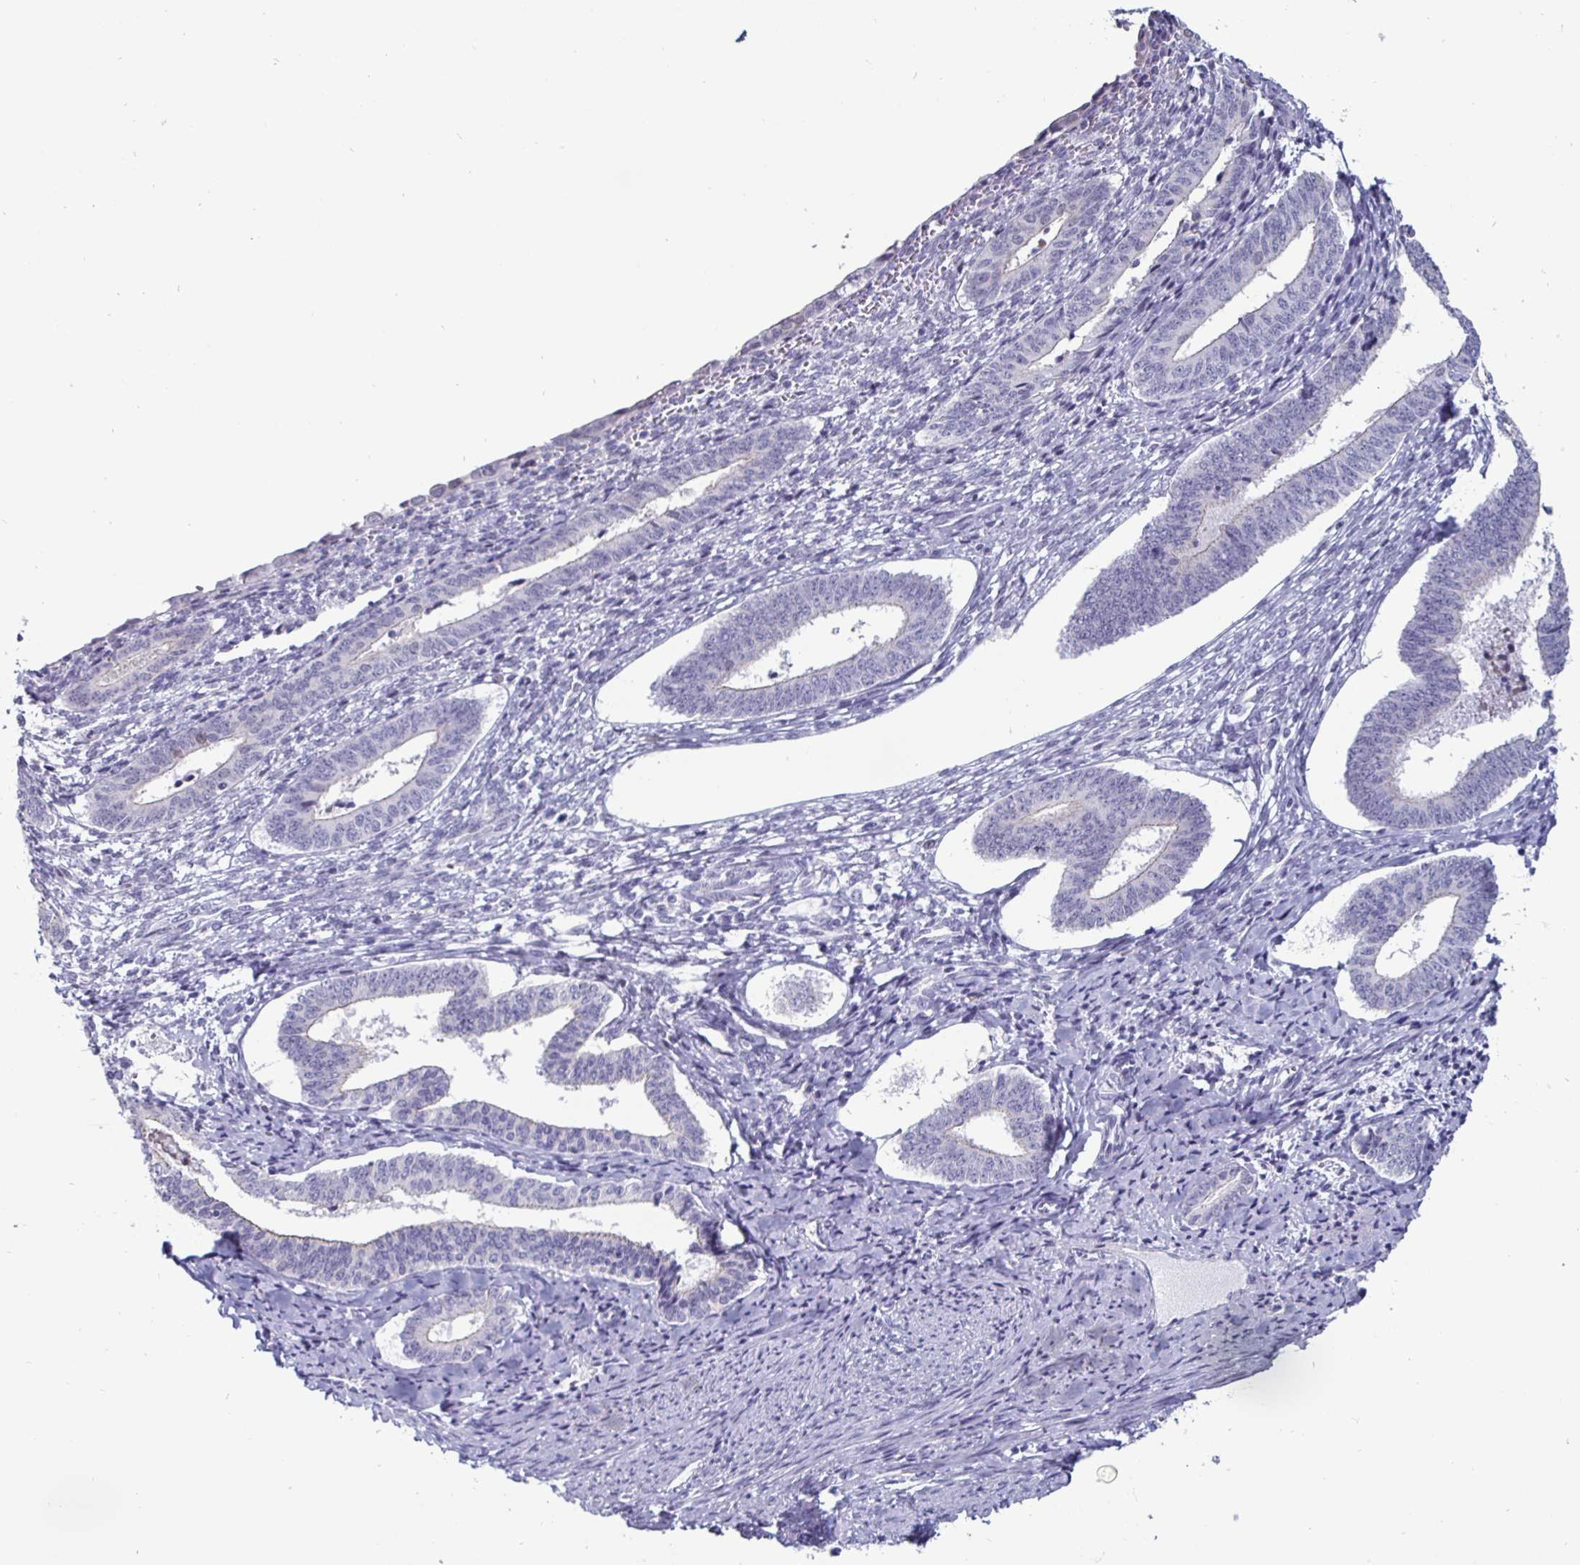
{"staining": {"intensity": "negative", "quantity": "none", "location": "none"}, "tissue": "cervical cancer", "cell_type": "Tumor cells", "image_type": "cancer", "snomed": [{"axis": "morphology", "description": "Squamous cell carcinoma, NOS"}, {"axis": "topography", "description": "Cervix"}], "caption": "DAB (3,3'-diaminobenzidine) immunohistochemical staining of cervical squamous cell carcinoma exhibits no significant expression in tumor cells.", "gene": "OOSP2", "patient": {"sex": "female", "age": 59}}